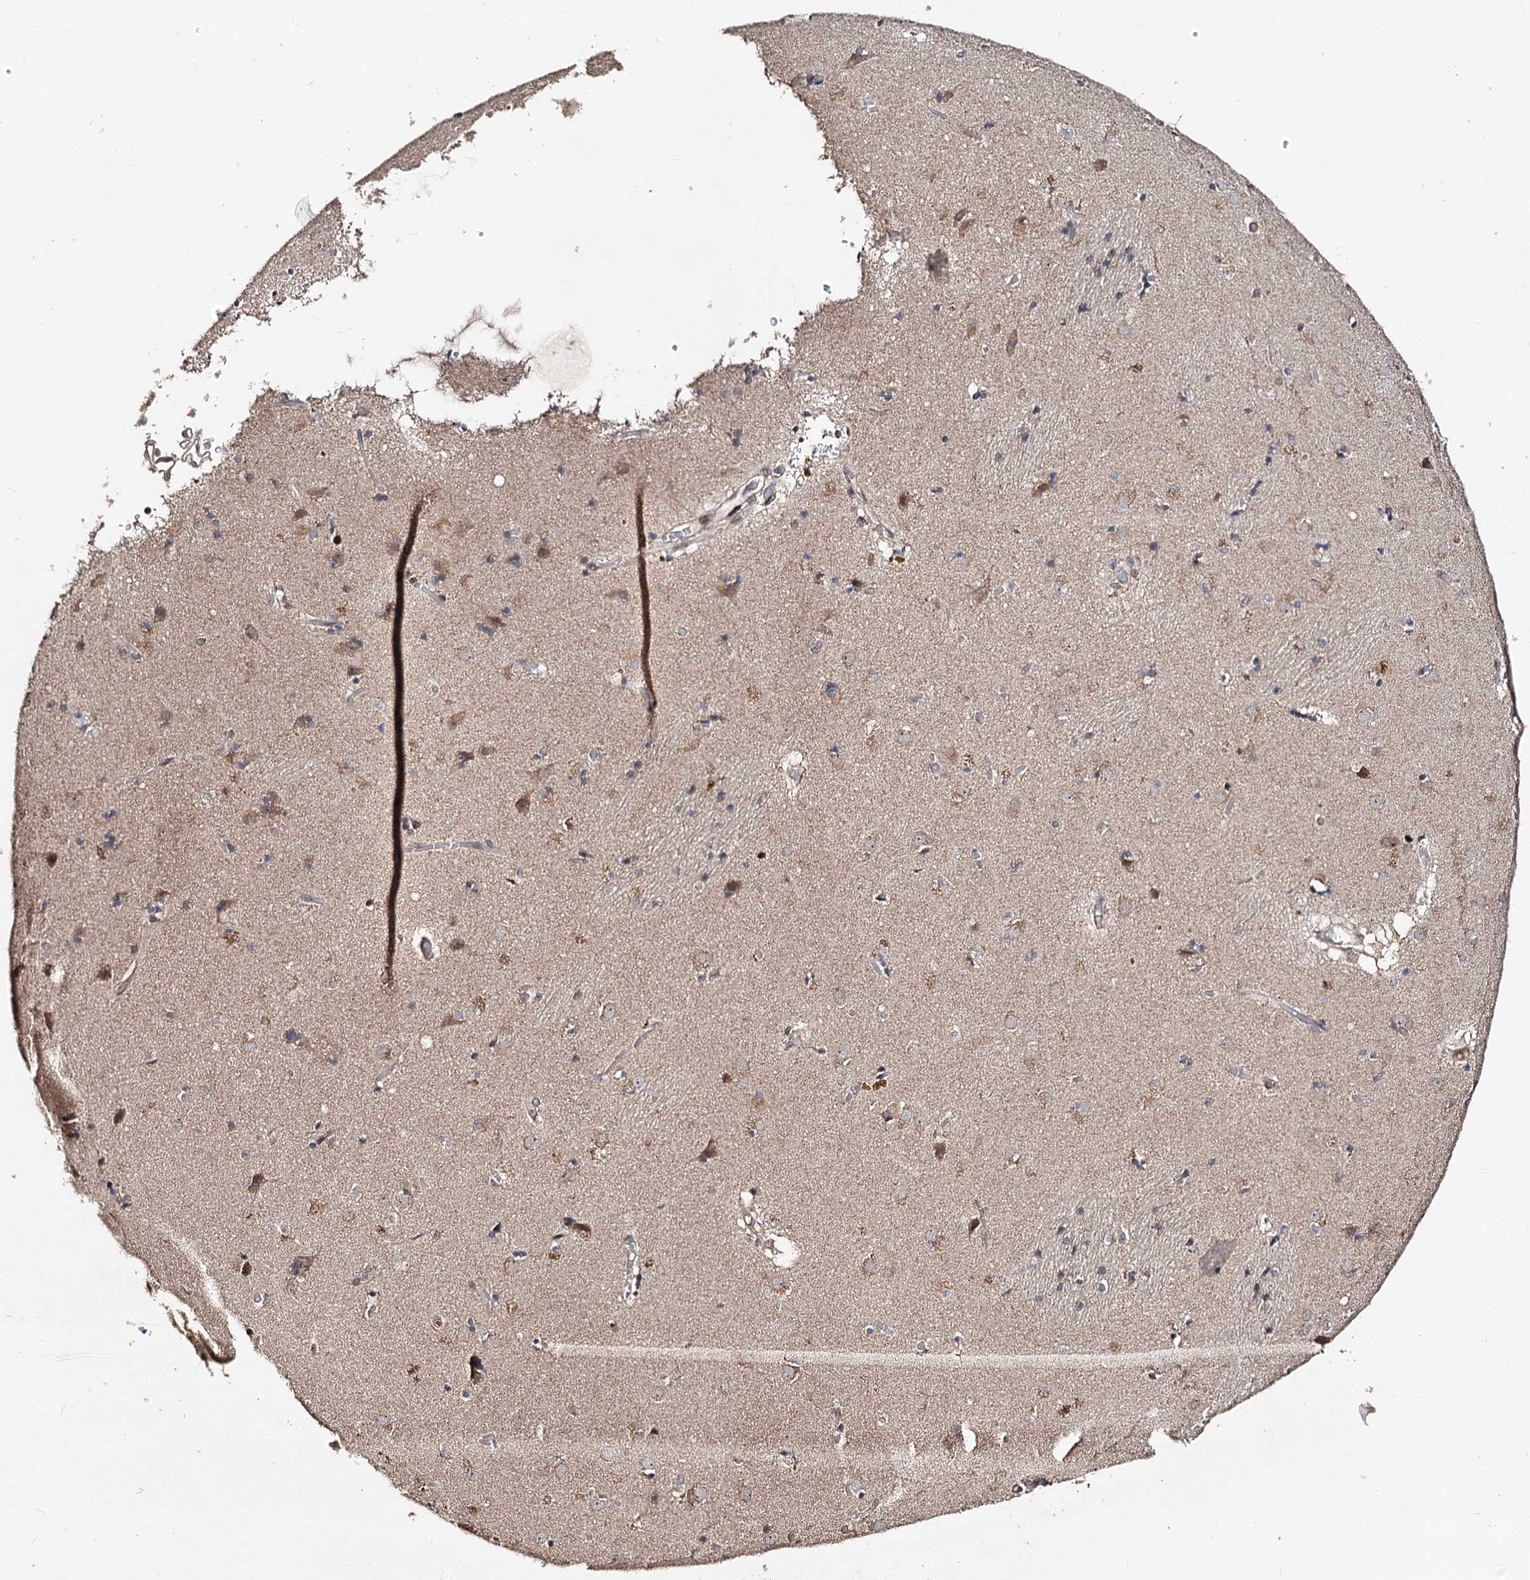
{"staining": {"intensity": "negative", "quantity": "none", "location": "none"}, "tissue": "caudate", "cell_type": "Glial cells", "image_type": "normal", "snomed": [{"axis": "morphology", "description": "Normal tissue, NOS"}, {"axis": "topography", "description": "Lateral ventricle wall"}], "caption": "Glial cells are negative for brown protein staining in benign caudate. (Immunohistochemistry, brightfield microscopy, high magnification).", "gene": "NOPCHAP1", "patient": {"sex": "male", "age": 70}}